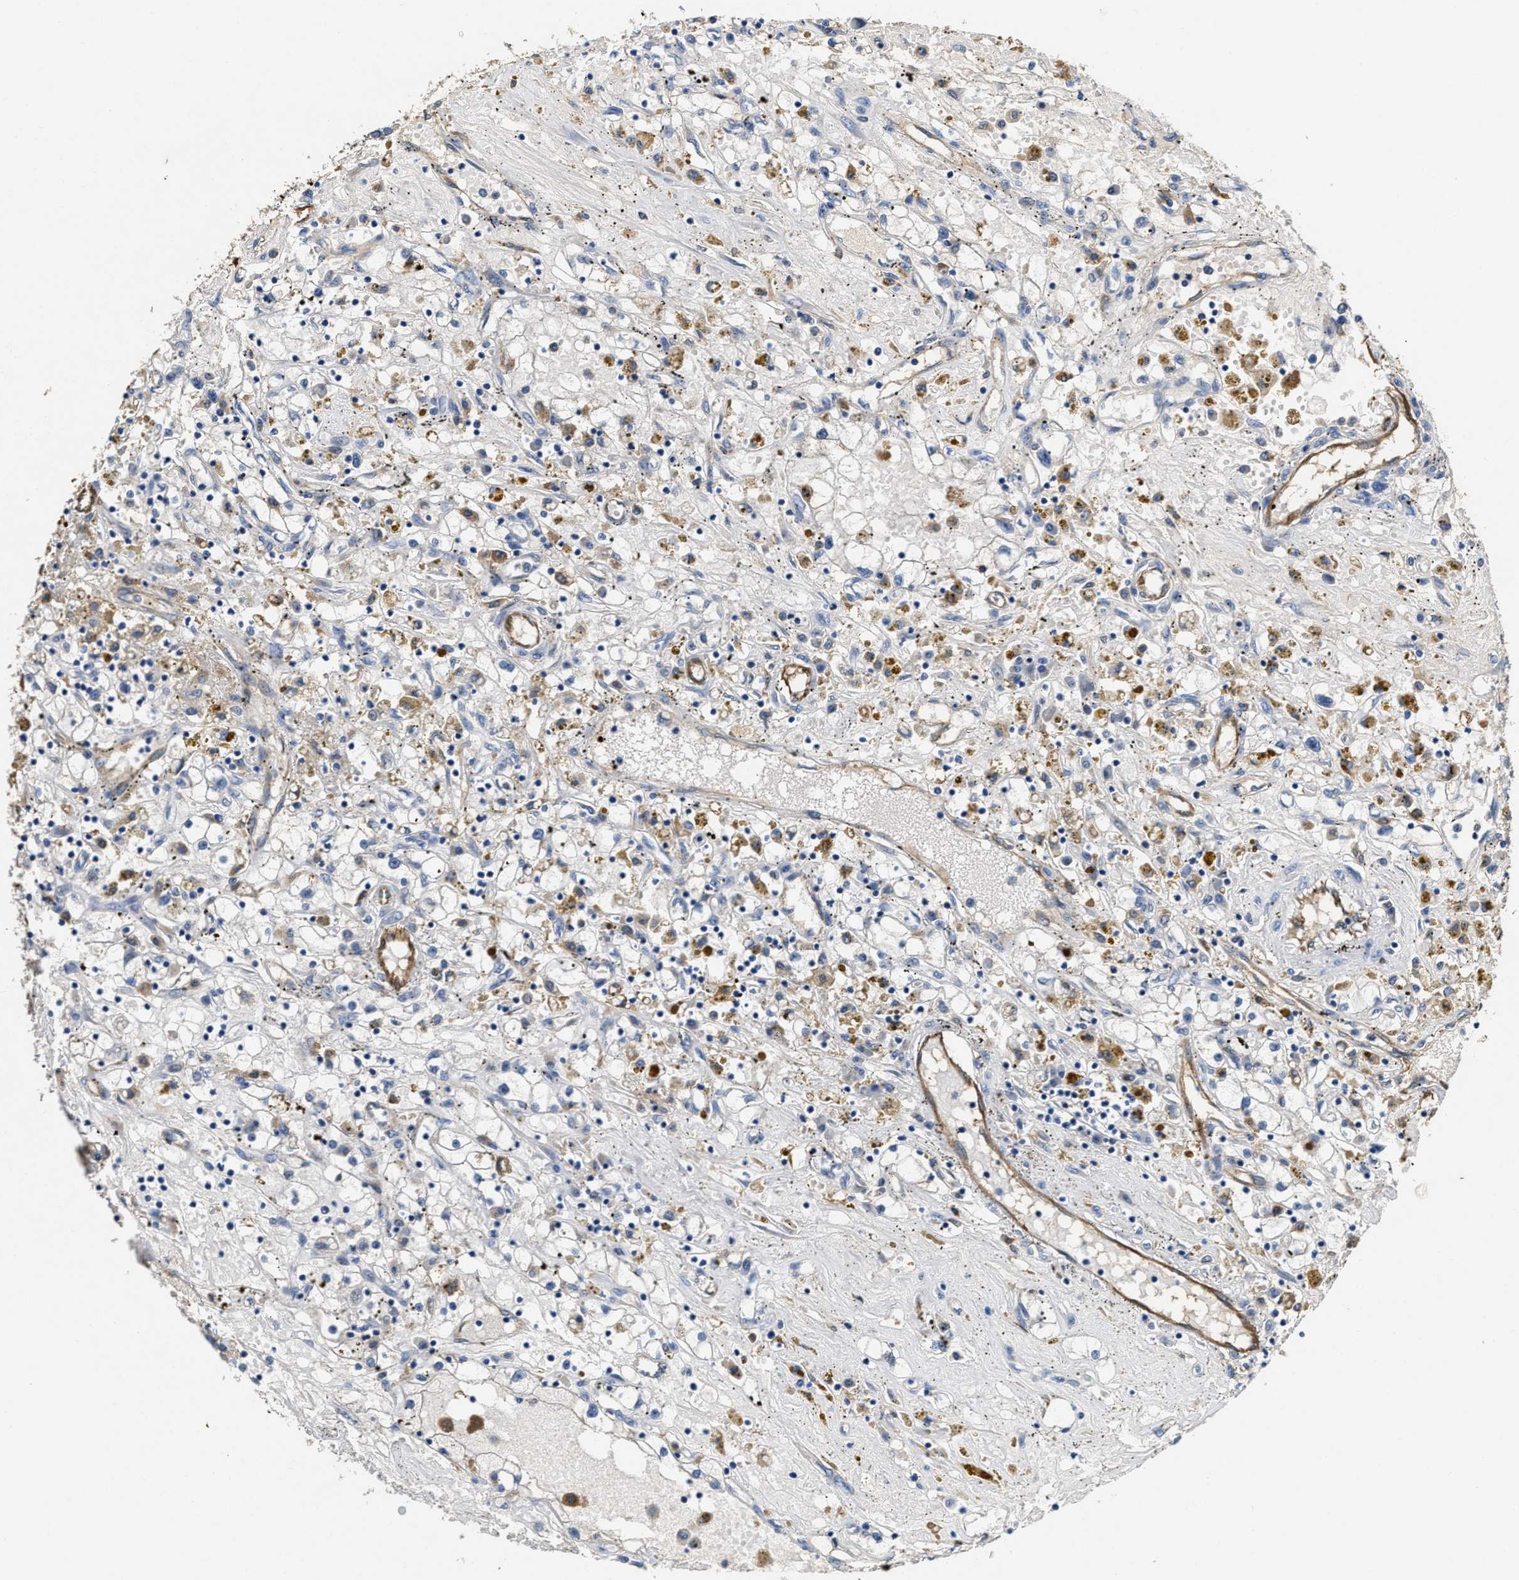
{"staining": {"intensity": "negative", "quantity": "none", "location": "none"}, "tissue": "renal cancer", "cell_type": "Tumor cells", "image_type": "cancer", "snomed": [{"axis": "morphology", "description": "Adenocarcinoma, NOS"}, {"axis": "topography", "description": "Kidney"}], "caption": "Renal cancer was stained to show a protein in brown. There is no significant staining in tumor cells. The staining was performed using DAB to visualize the protein expression in brown, while the nuclei were stained in blue with hematoxylin (Magnification: 20x).", "gene": "PEG10", "patient": {"sex": "male", "age": 56}}